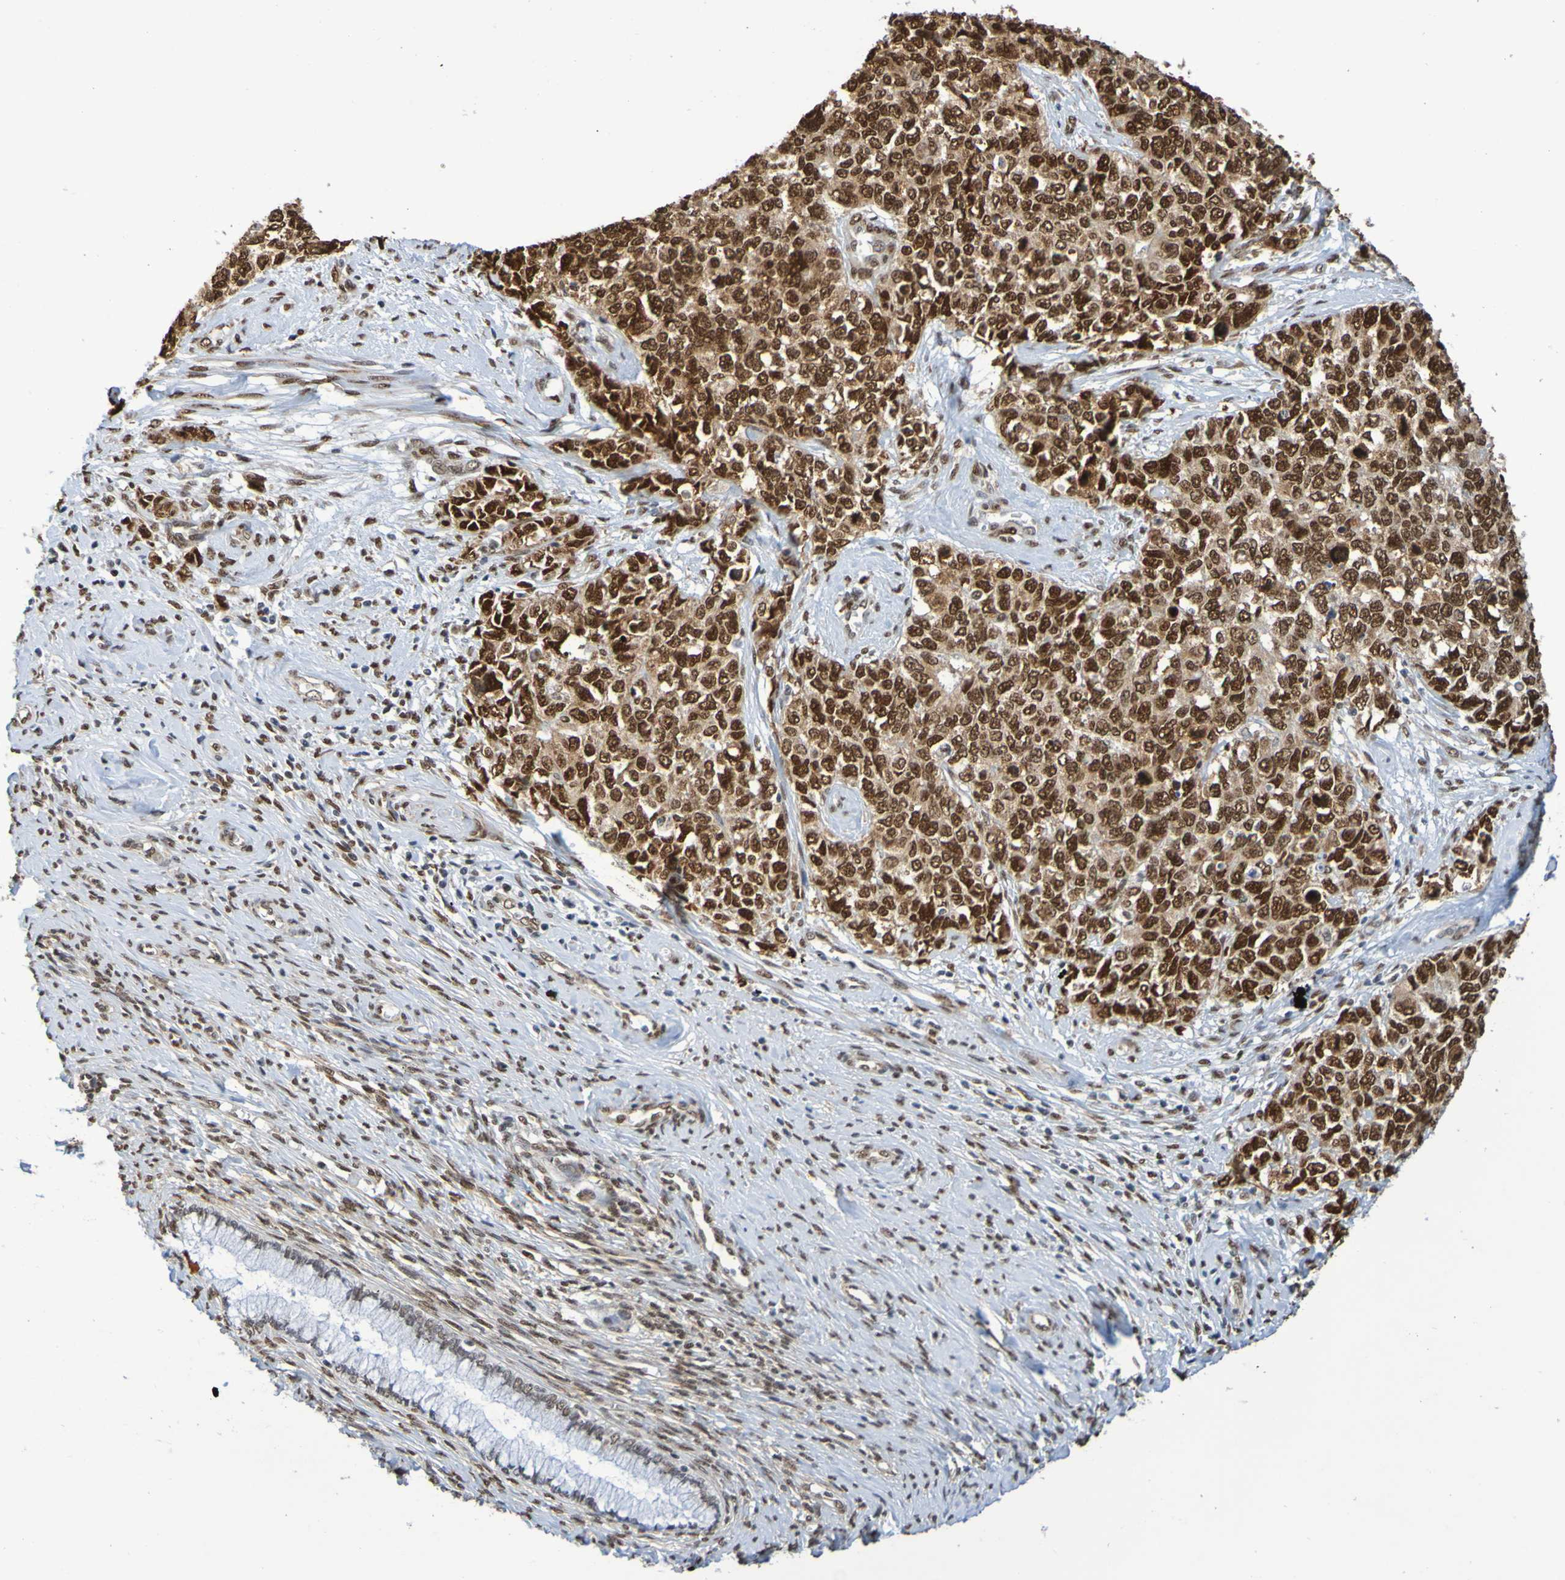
{"staining": {"intensity": "strong", "quantity": ">75%", "location": "nuclear"}, "tissue": "cervical cancer", "cell_type": "Tumor cells", "image_type": "cancer", "snomed": [{"axis": "morphology", "description": "Squamous cell carcinoma, NOS"}, {"axis": "topography", "description": "Cervix"}], "caption": "This histopathology image shows immunohistochemistry staining of human cervical squamous cell carcinoma, with high strong nuclear expression in approximately >75% of tumor cells.", "gene": "HDAC2", "patient": {"sex": "female", "age": 63}}